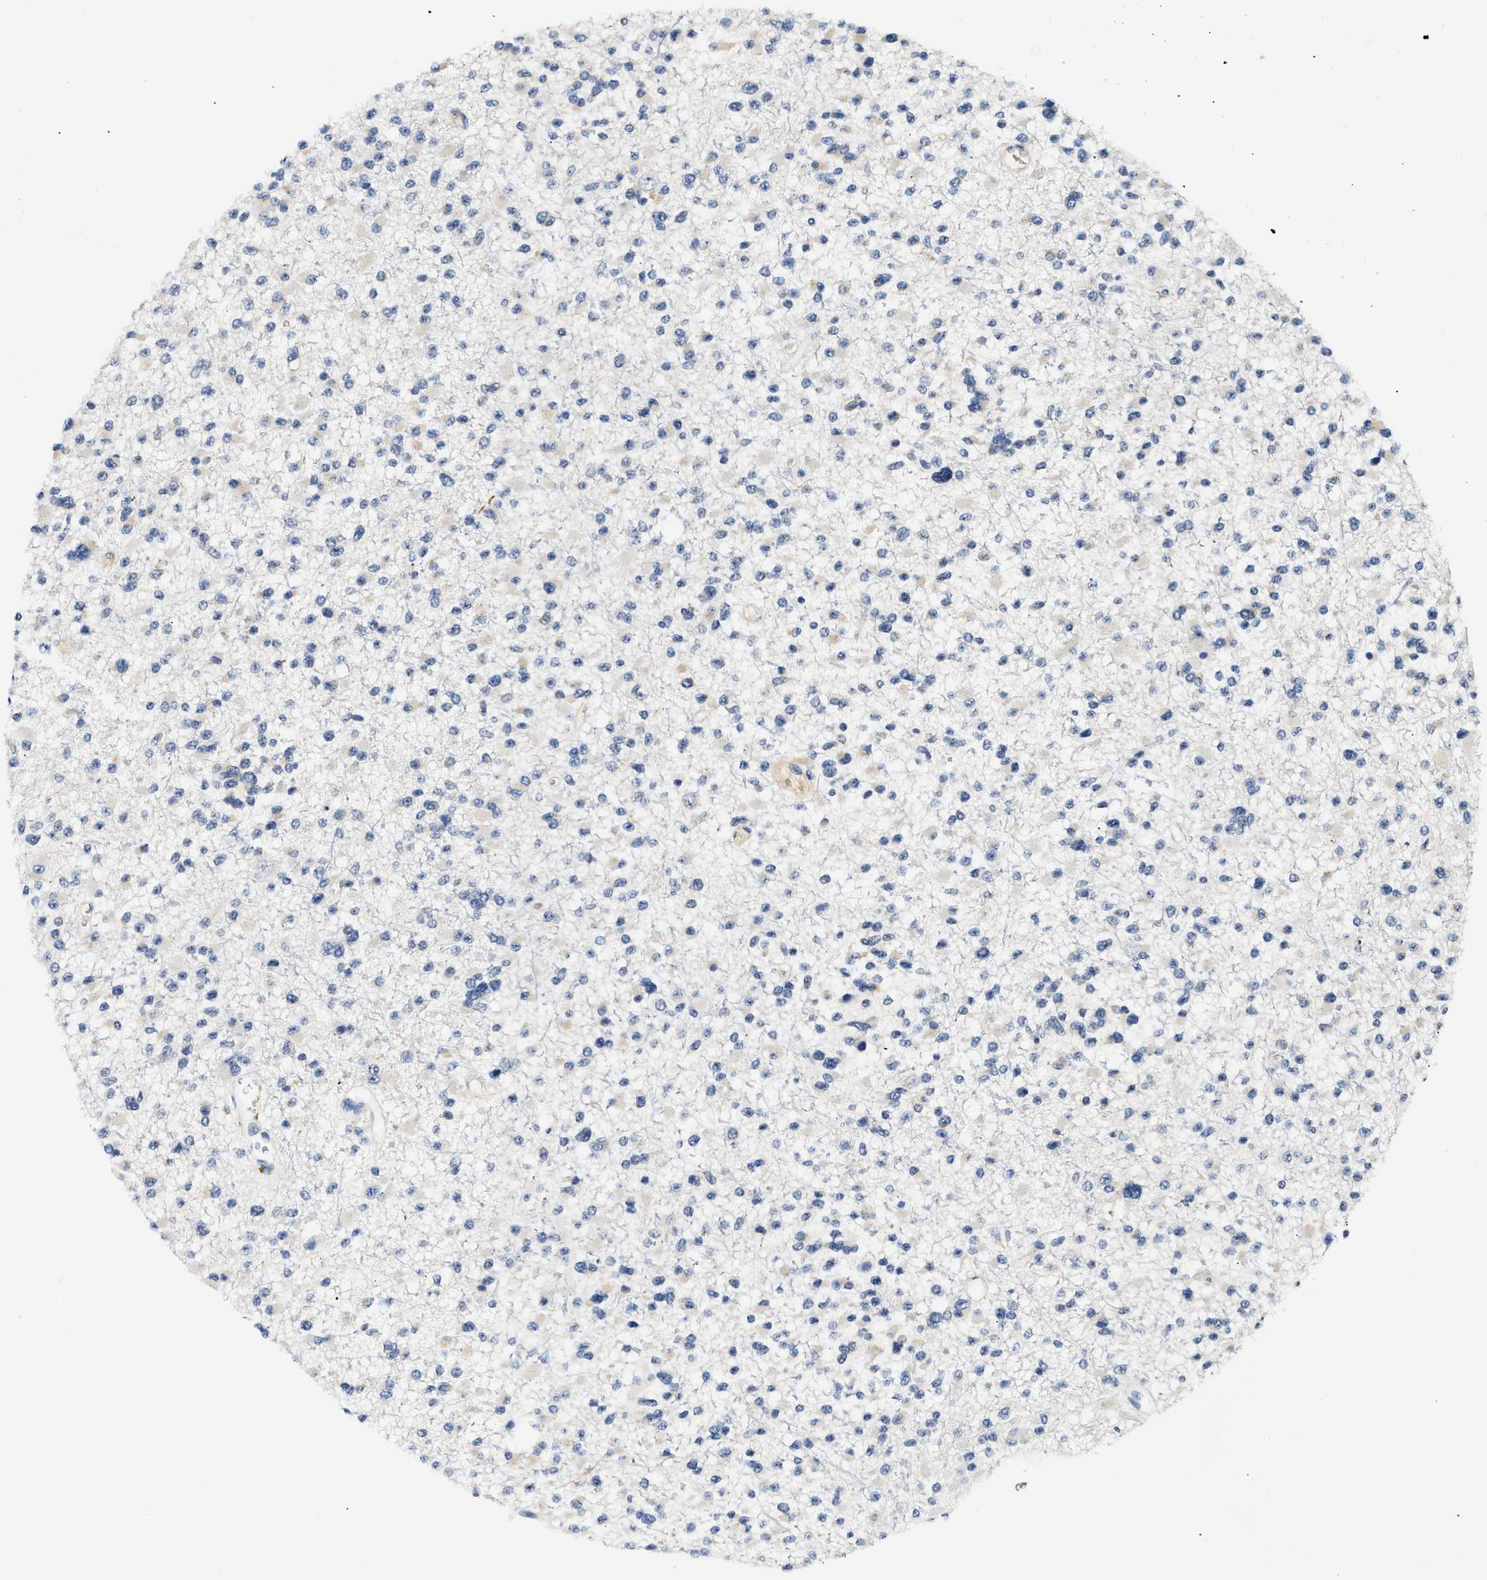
{"staining": {"intensity": "negative", "quantity": "none", "location": "none"}, "tissue": "glioma", "cell_type": "Tumor cells", "image_type": "cancer", "snomed": [{"axis": "morphology", "description": "Glioma, malignant, Low grade"}, {"axis": "topography", "description": "Brain"}], "caption": "Micrograph shows no protein expression in tumor cells of malignant glioma (low-grade) tissue. Nuclei are stained in blue.", "gene": "MED22", "patient": {"sex": "female", "age": 22}}